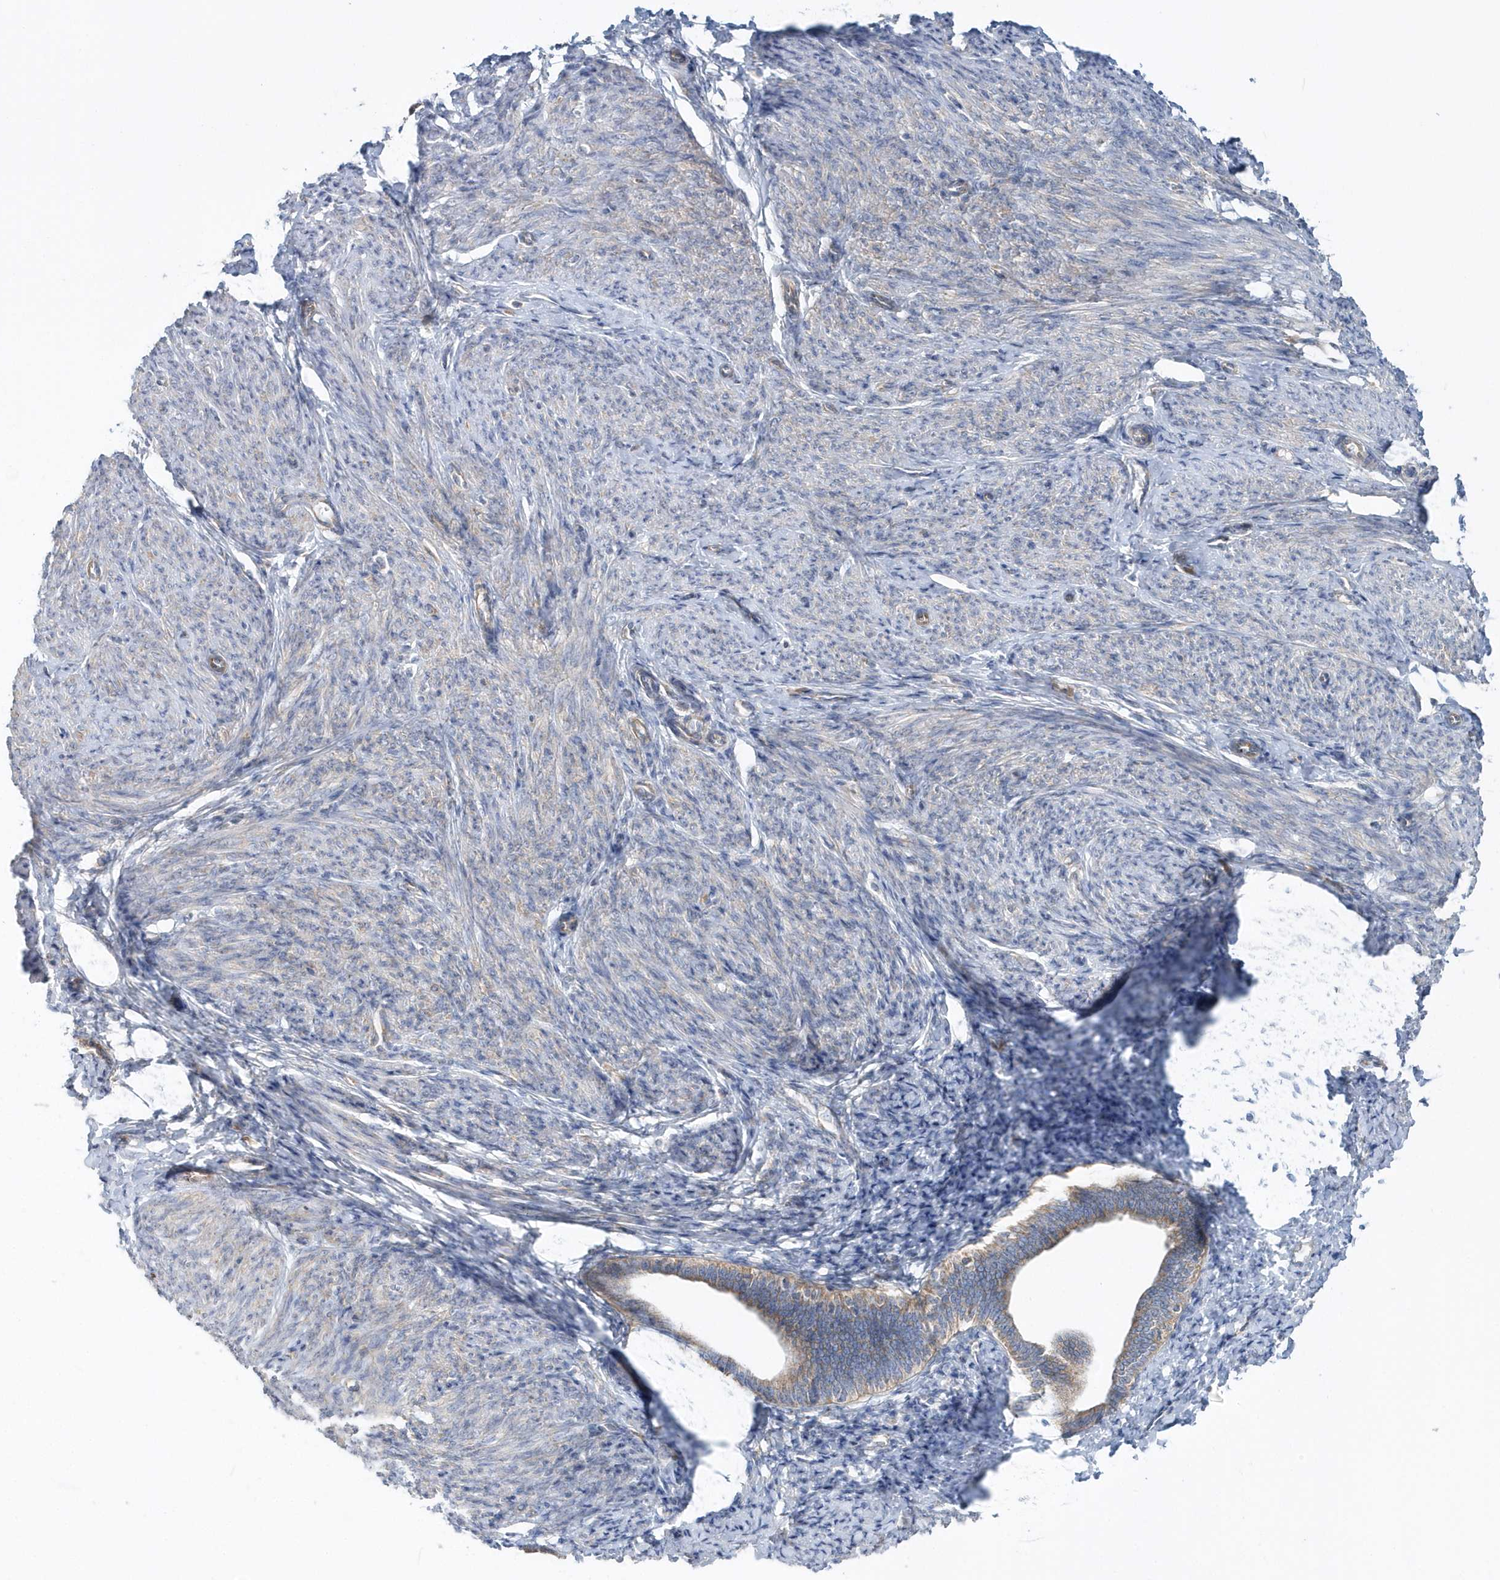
{"staining": {"intensity": "negative", "quantity": "none", "location": "none"}, "tissue": "endometrium", "cell_type": "Cells in endometrial stroma", "image_type": "normal", "snomed": [{"axis": "morphology", "description": "Normal tissue, NOS"}, {"axis": "topography", "description": "Endometrium"}], "caption": "IHC micrograph of unremarkable endometrium: human endometrium stained with DAB (3,3'-diaminobenzidine) displays no significant protein expression in cells in endometrial stroma.", "gene": "EIF3C", "patient": {"sex": "female", "age": 72}}